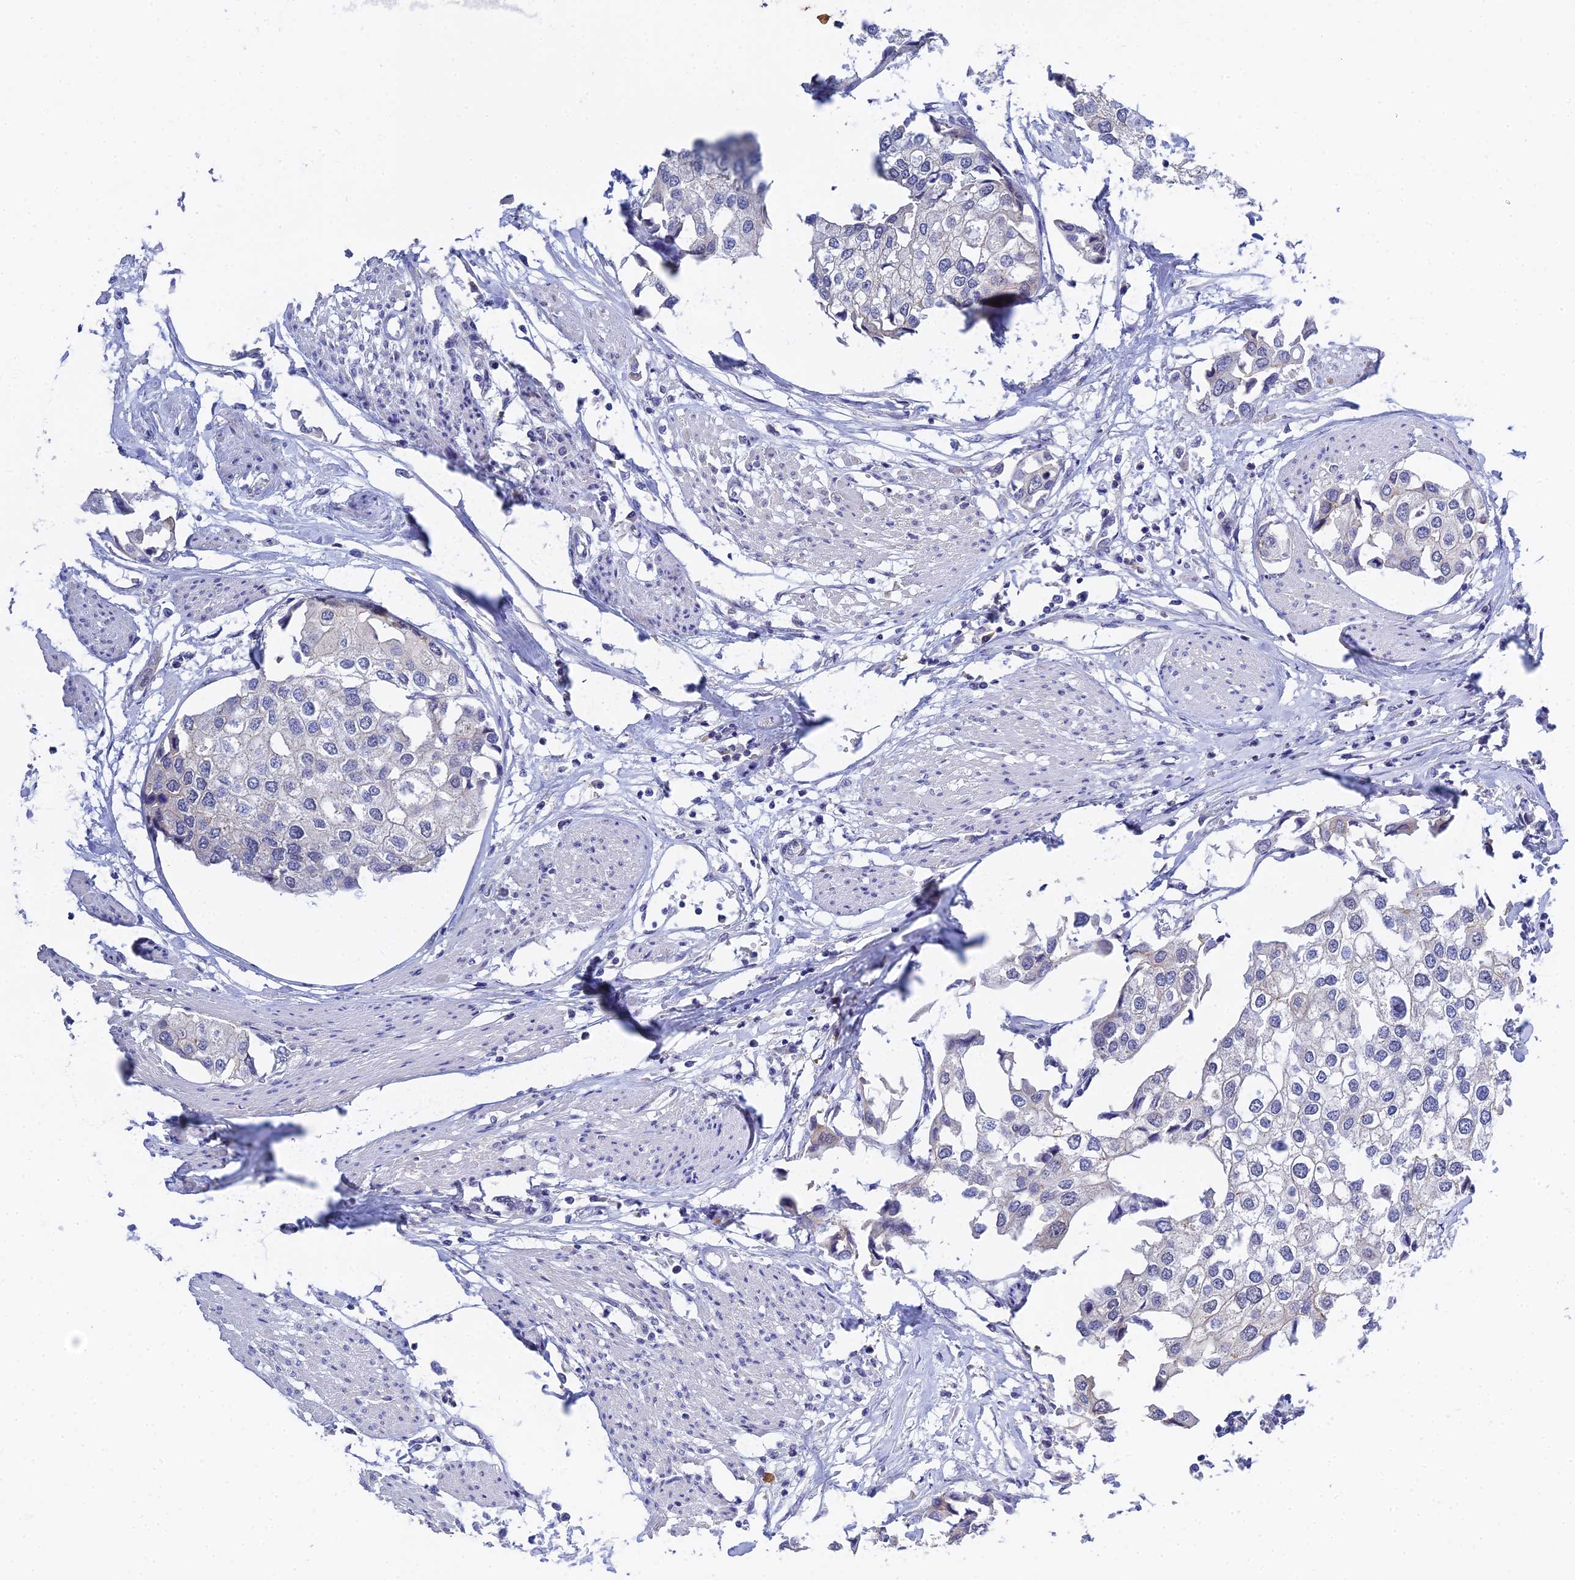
{"staining": {"intensity": "negative", "quantity": "none", "location": "none"}, "tissue": "urothelial cancer", "cell_type": "Tumor cells", "image_type": "cancer", "snomed": [{"axis": "morphology", "description": "Urothelial carcinoma, High grade"}, {"axis": "topography", "description": "Urinary bladder"}], "caption": "Image shows no protein expression in tumor cells of high-grade urothelial carcinoma tissue.", "gene": "HOXB1", "patient": {"sex": "male", "age": 64}}